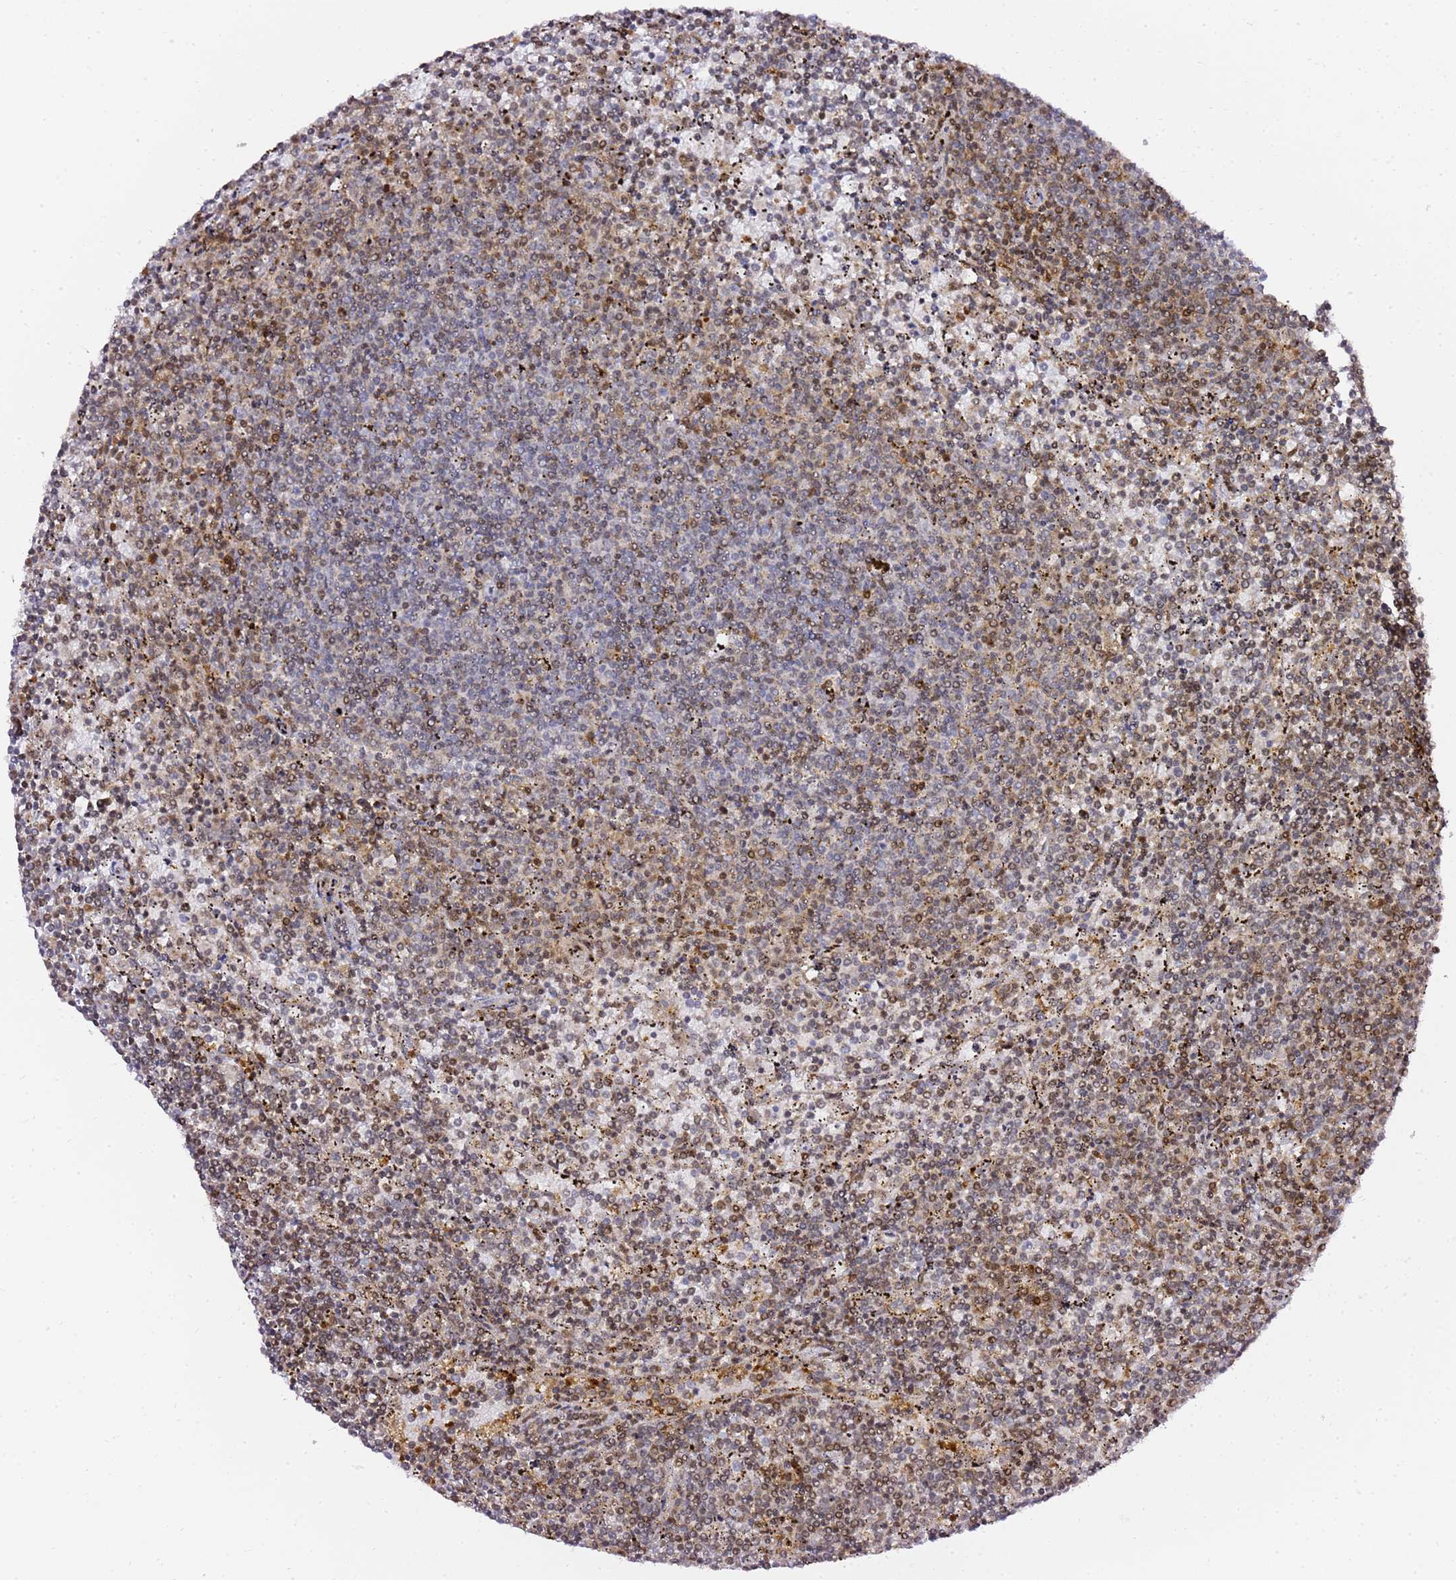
{"staining": {"intensity": "moderate", "quantity": "25%-75%", "location": "nuclear"}, "tissue": "lymphoma", "cell_type": "Tumor cells", "image_type": "cancer", "snomed": [{"axis": "morphology", "description": "Malignant lymphoma, non-Hodgkin's type, Low grade"}, {"axis": "topography", "description": "Spleen"}], "caption": "A histopathology image of human lymphoma stained for a protein shows moderate nuclear brown staining in tumor cells.", "gene": "GBP2", "patient": {"sex": "female", "age": 50}}